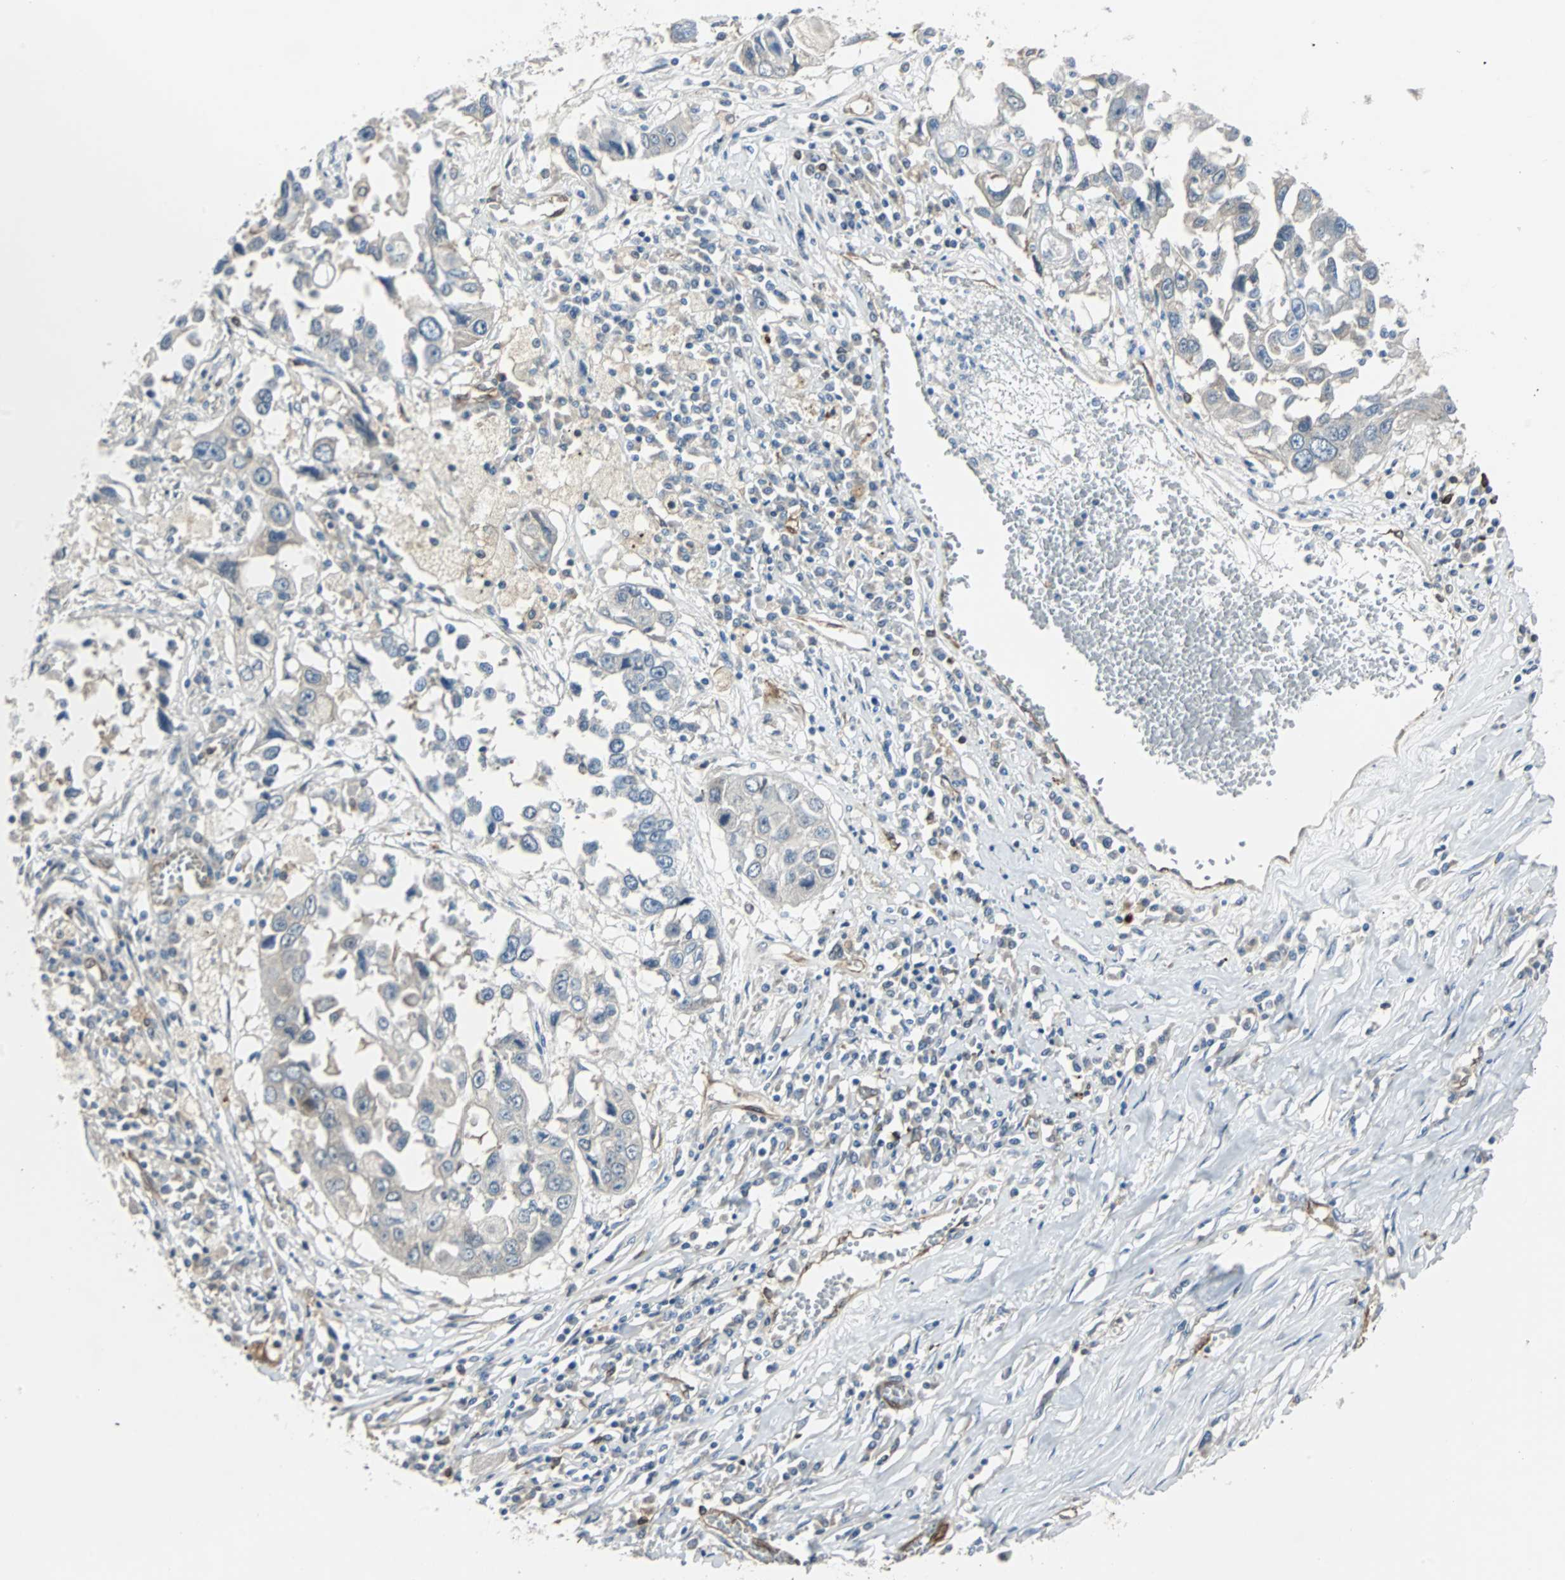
{"staining": {"intensity": "weak", "quantity": "25%-75%", "location": "cytoplasmic/membranous"}, "tissue": "lung cancer", "cell_type": "Tumor cells", "image_type": "cancer", "snomed": [{"axis": "morphology", "description": "Squamous cell carcinoma, NOS"}, {"axis": "topography", "description": "Lung"}], "caption": "A high-resolution image shows IHC staining of lung squamous cell carcinoma, which displays weak cytoplasmic/membranous staining in about 25%-75% of tumor cells.", "gene": "SWAP70", "patient": {"sex": "male", "age": 71}}